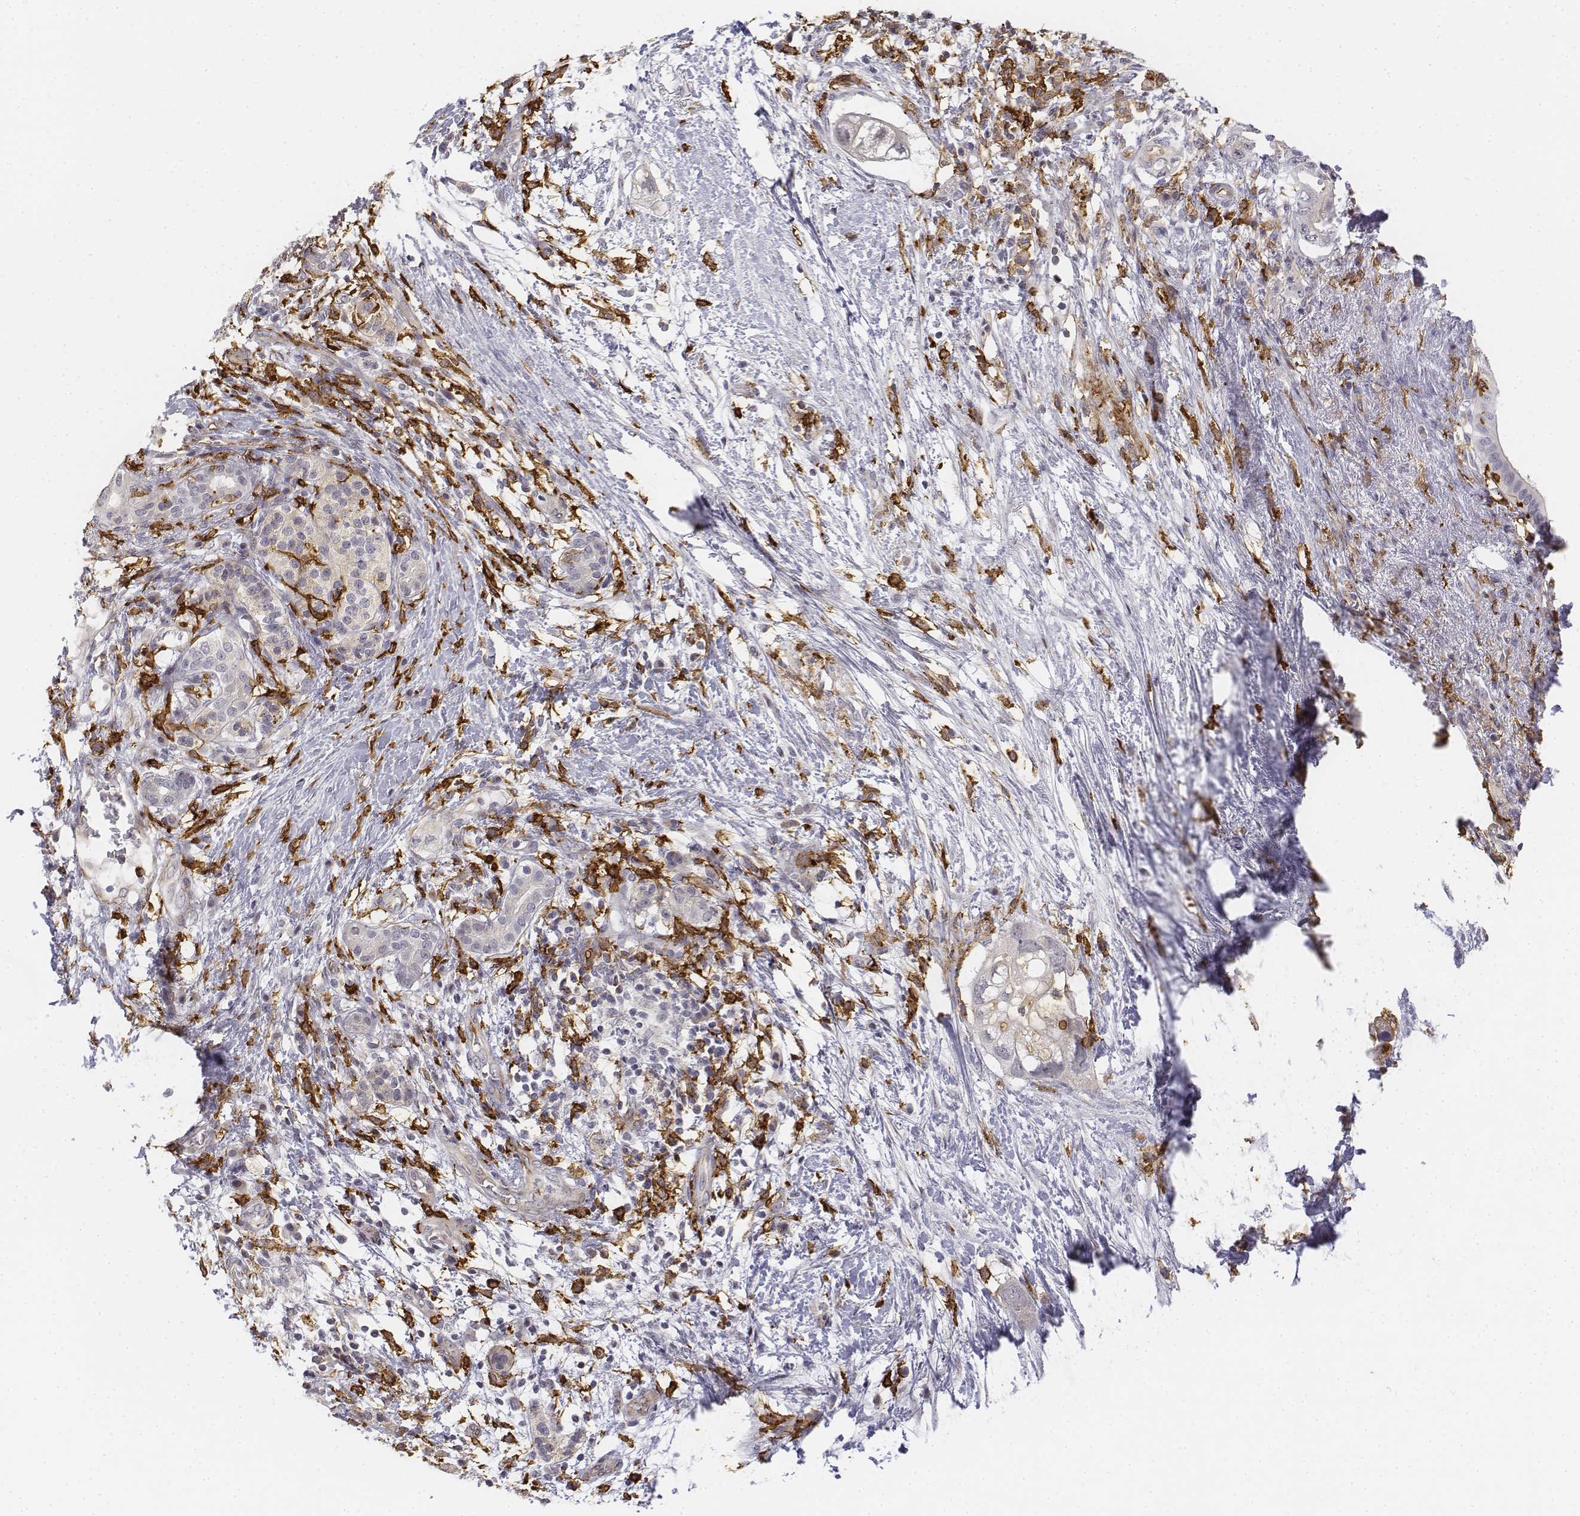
{"staining": {"intensity": "negative", "quantity": "none", "location": "none"}, "tissue": "pancreatic cancer", "cell_type": "Tumor cells", "image_type": "cancer", "snomed": [{"axis": "morphology", "description": "Adenocarcinoma, NOS"}, {"axis": "topography", "description": "Pancreas"}], "caption": "IHC of pancreatic cancer (adenocarcinoma) exhibits no expression in tumor cells.", "gene": "CD14", "patient": {"sex": "female", "age": 72}}